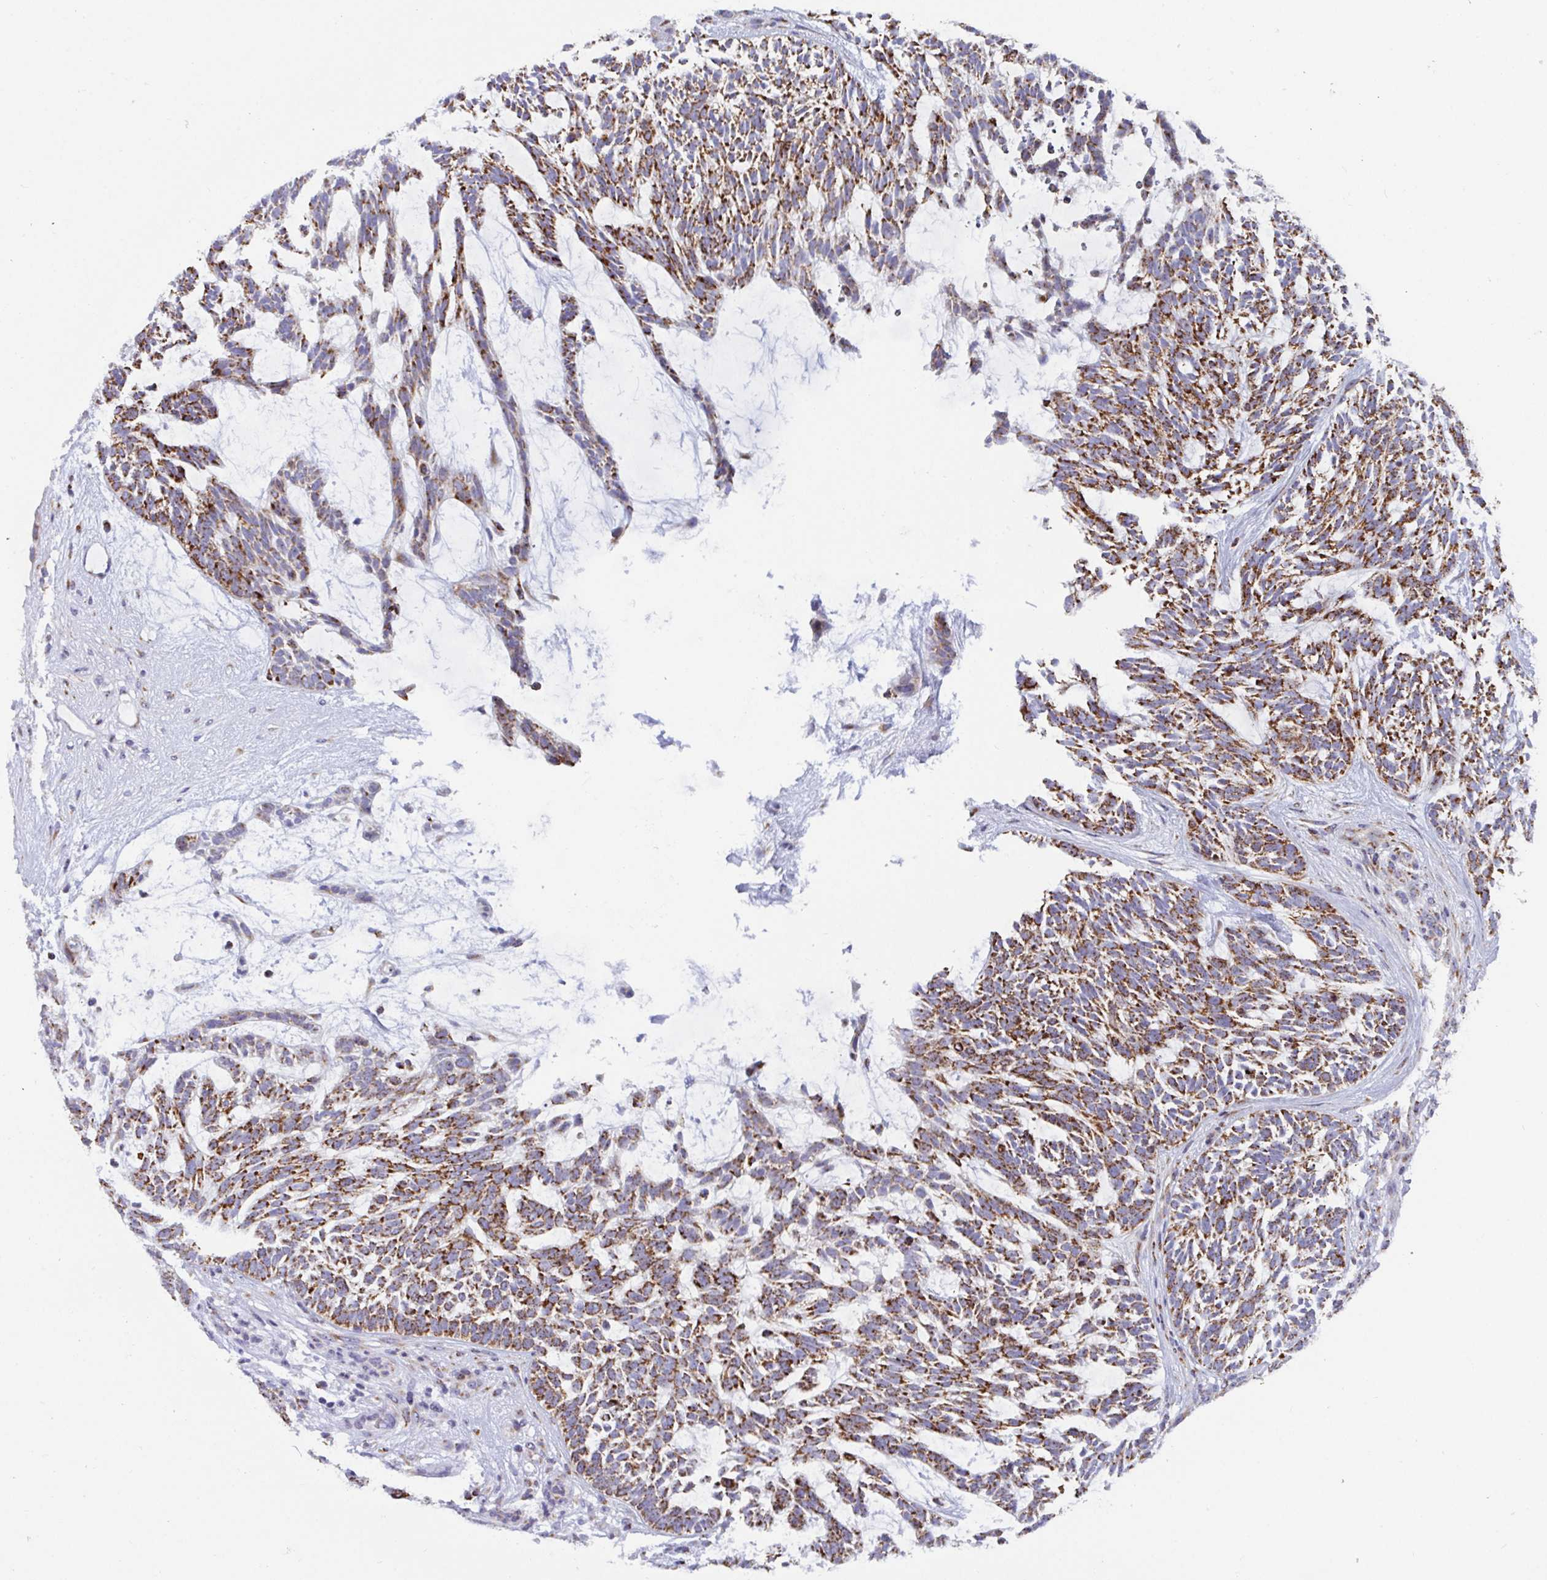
{"staining": {"intensity": "moderate", "quantity": ">75%", "location": "cytoplasmic/membranous"}, "tissue": "skin cancer", "cell_type": "Tumor cells", "image_type": "cancer", "snomed": [{"axis": "morphology", "description": "Basal cell carcinoma"}, {"axis": "topography", "description": "Skin"}, {"axis": "topography", "description": "Skin, foot"}], "caption": "Skin cancer (basal cell carcinoma) stained for a protein (brown) exhibits moderate cytoplasmic/membranous positive positivity in about >75% of tumor cells.", "gene": "ATP5MJ", "patient": {"sex": "female", "age": 77}}